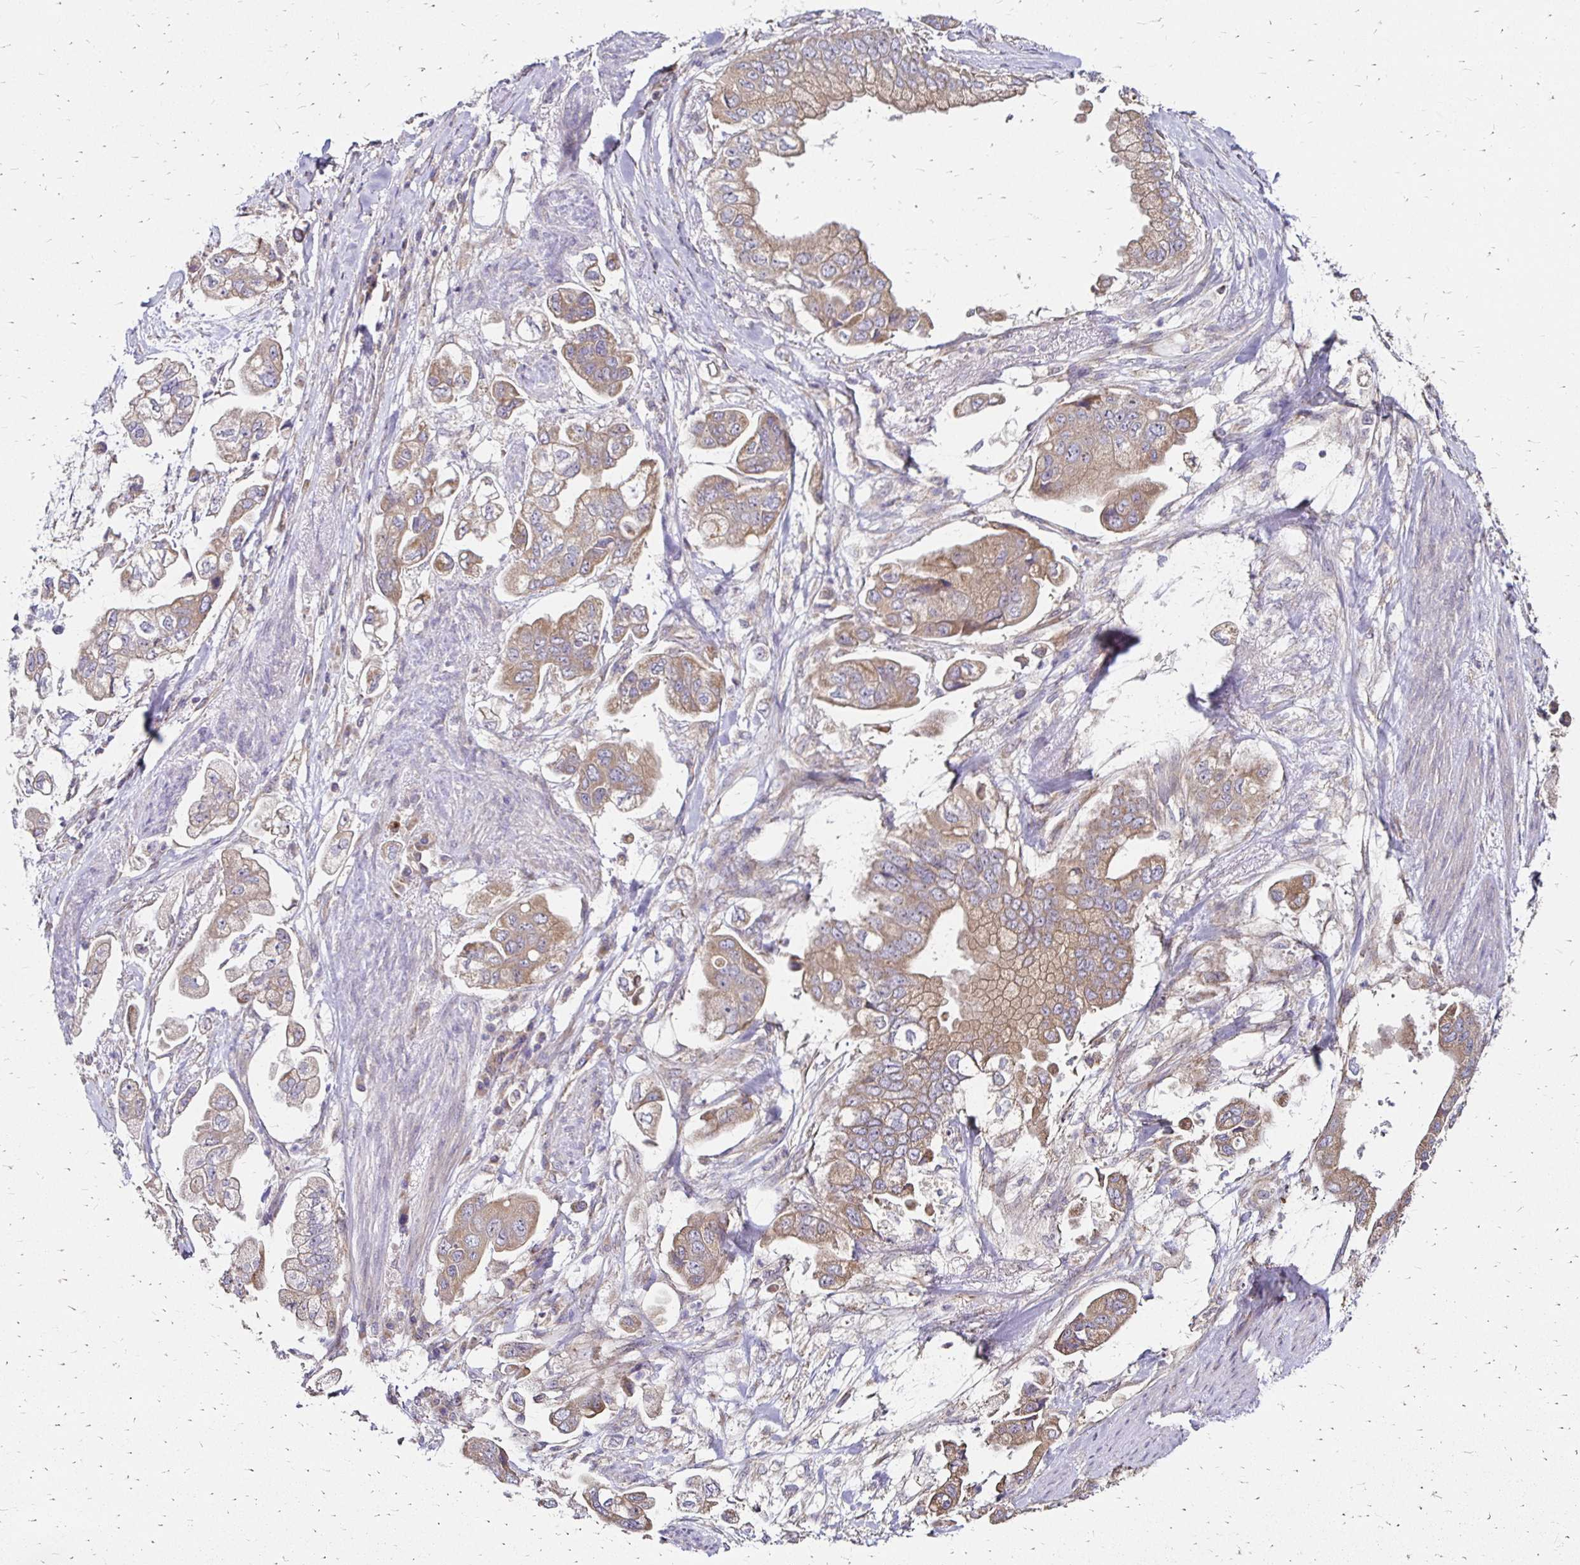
{"staining": {"intensity": "moderate", "quantity": ">75%", "location": "cytoplasmic/membranous"}, "tissue": "stomach cancer", "cell_type": "Tumor cells", "image_type": "cancer", "snomed": [{"axis": "morphology", "description": "Adenocarcinoma, NOS"}, {"axis": "topography", "description": "Stomach"}], "caption": "Stomach cancer was stained to show a protein in brown. There is medium levels of moderate cytoplasmic/membranous positivity in about >75% of tumor cells.", "gene": "ZW10", "patient": {"sex": "male", "age": 62}}